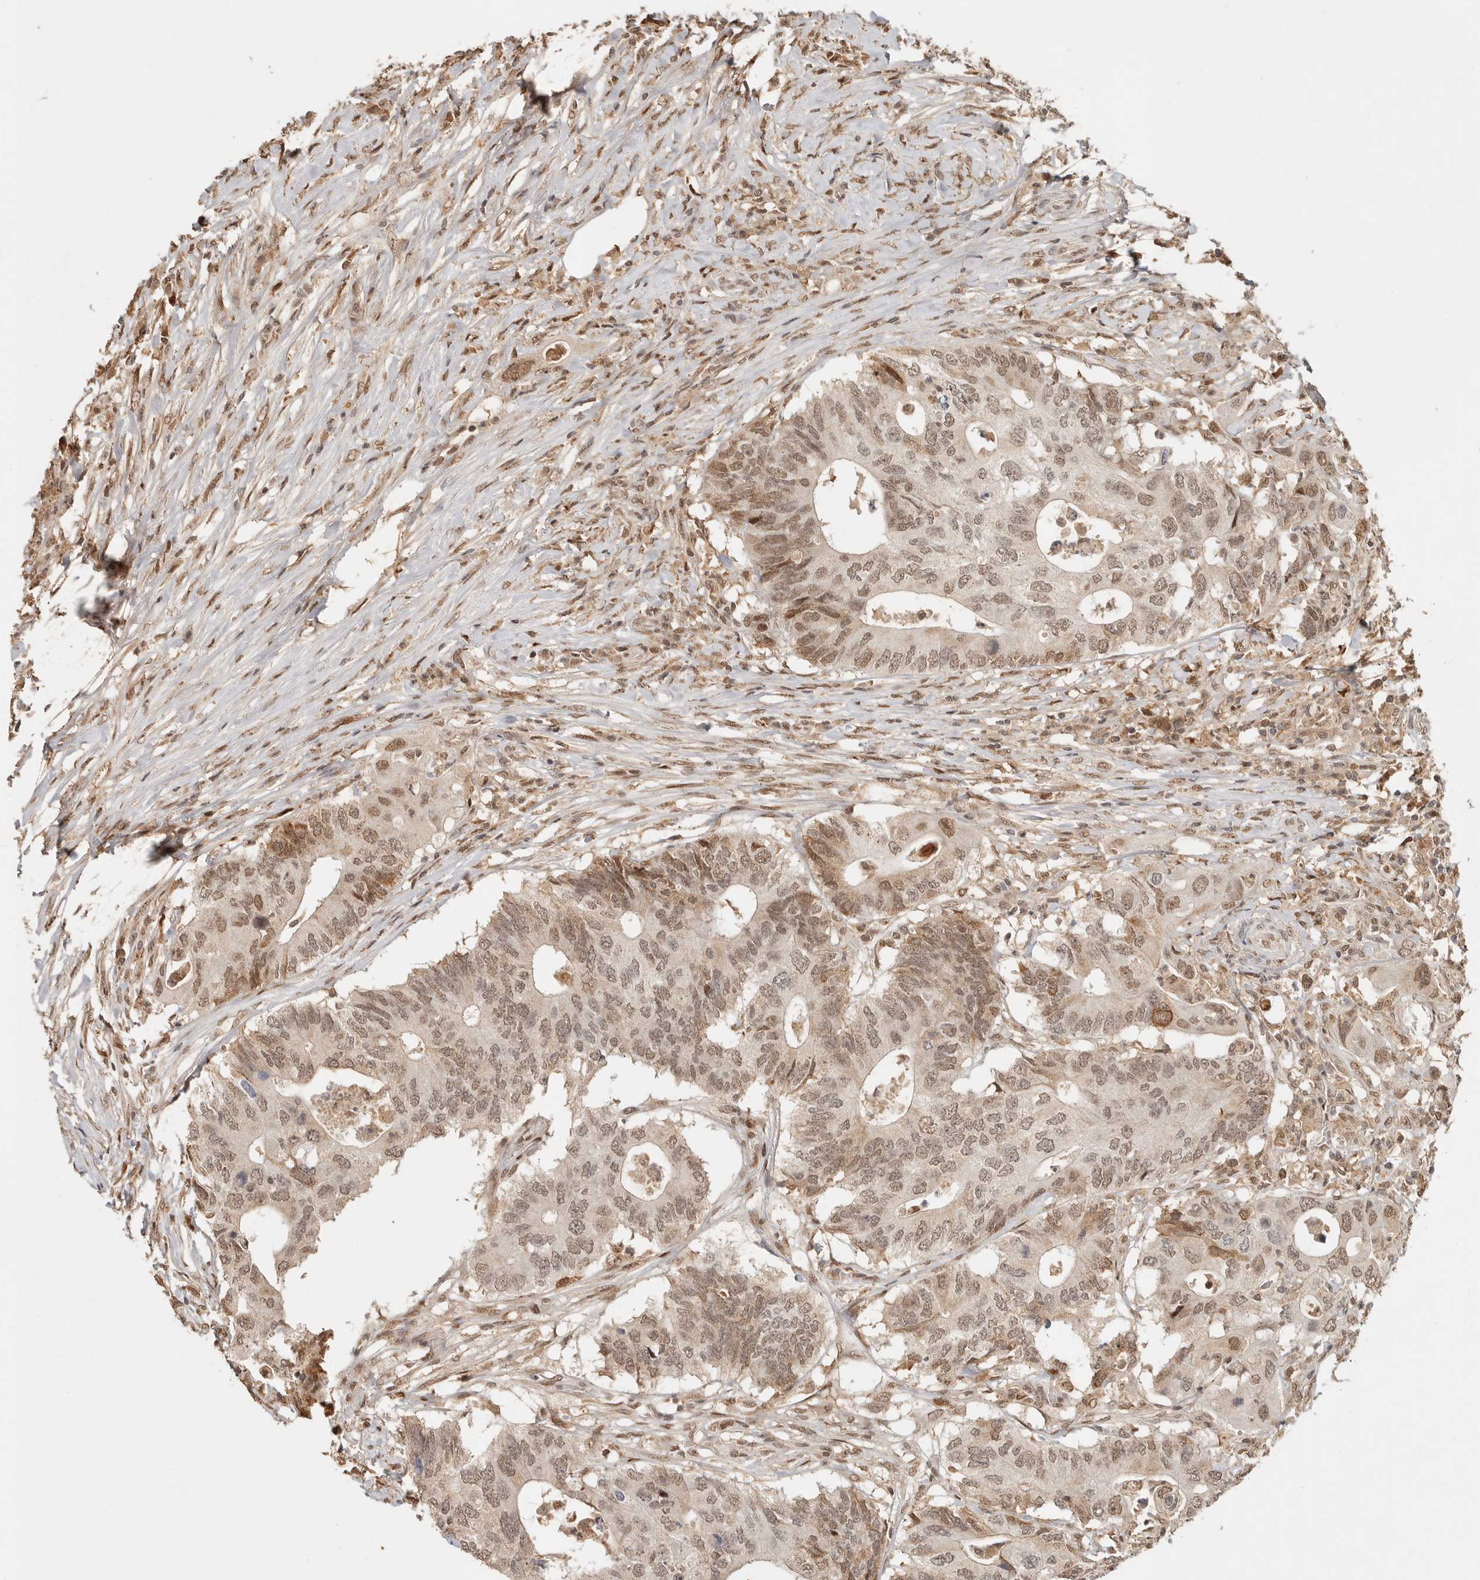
{"staining": {"intensity": "moderate", "quantity": ">75%", "location": "nuclear"}, "tissue": "colorectal cancer", "cell_type": "Tumor cells", "image_type": "cancer", "snomed": [{"axis": "morphology", "description": "Adenocarcinoma, NOS"}, {"axis": "topography", "description": "Colon"}], "caption": "A photomicrograph showing moderate nuclear staining in about >75% of tumor cells in colorectal cancer, as visualized by brown immunohistochemical staining.", "gene": "NPAS2", "patient": {"sex": "male", "age": 71}}